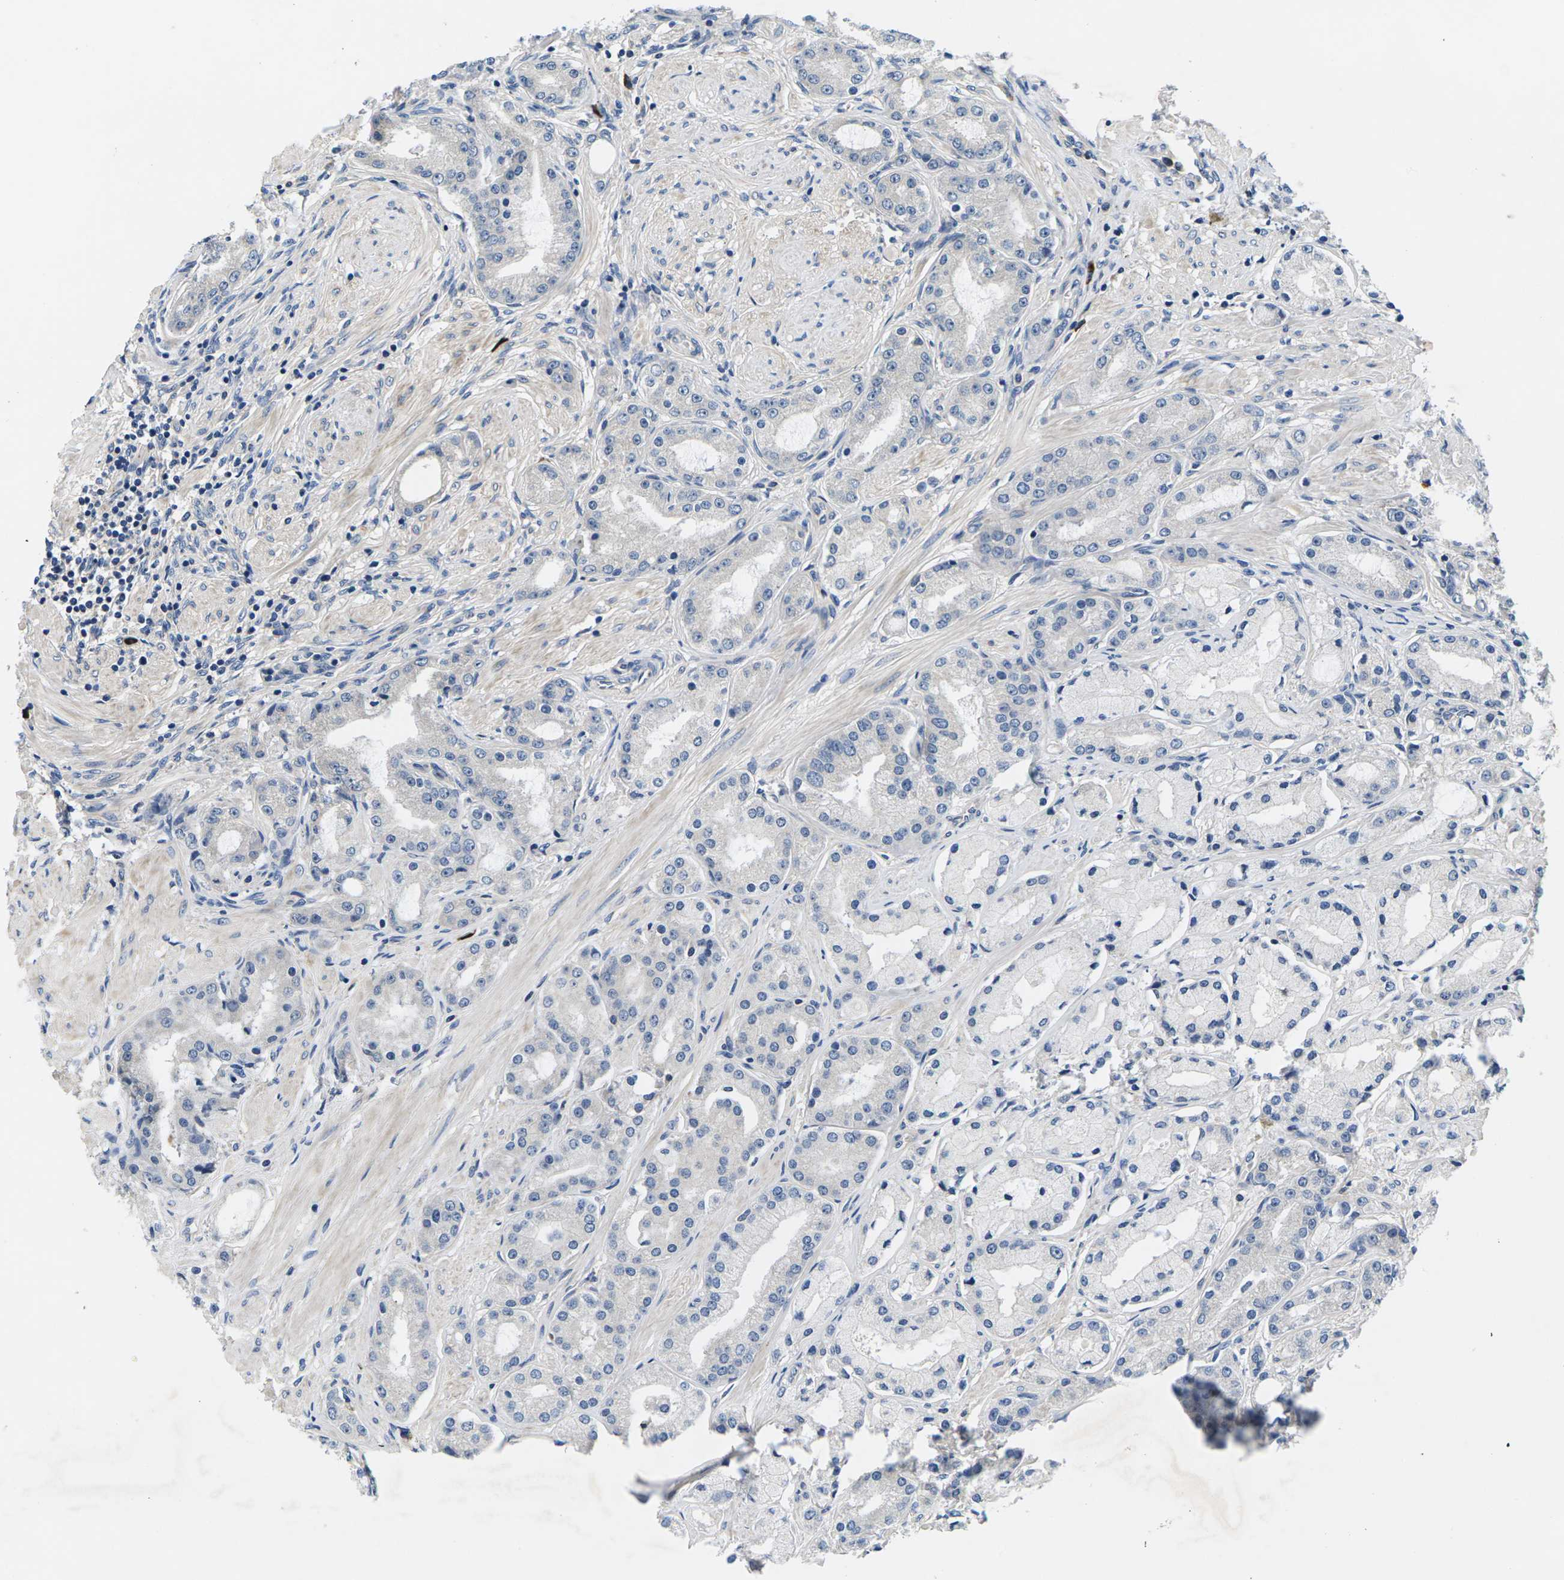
{"staining": {"intensity": "negative", "quantity": "none", "location": "none"}, "tissue": "prostate cancer", "cell_type": "Tumor cells", "image_type": "cancer", "snomed": [{"axis": "morphology", "description": "Adenocarcinoma, Low grade"}, {"axis": "topography", "description": "Prostate"}], "caption": "Prostate low-grade adenocarcinoma stained for a protein using immunohistochemistry (IHC) demonstrates no expression tumor cells.", "gene": "PLCE1", "patient": {"sex": "male", "age": 63}}